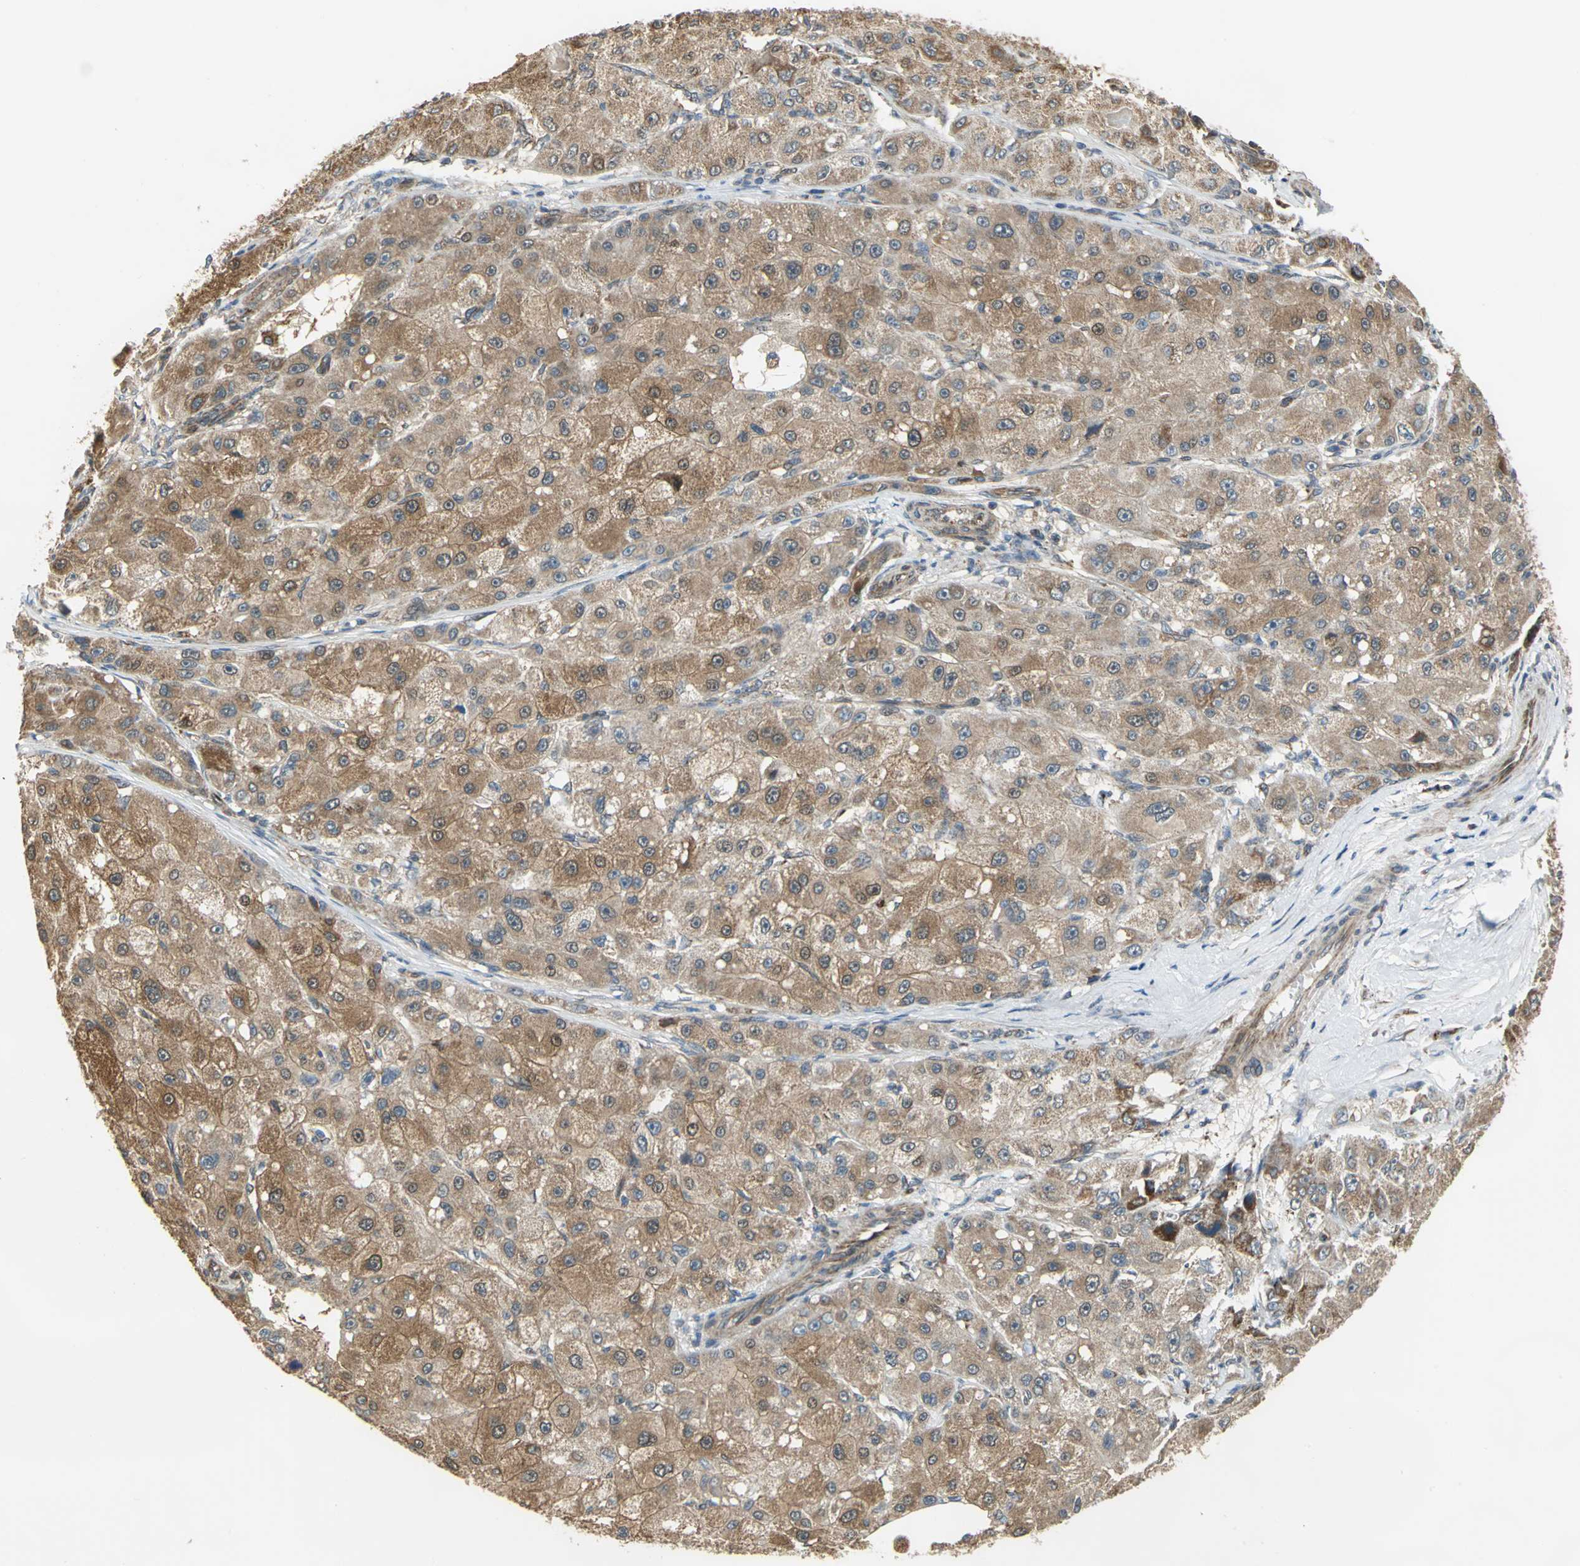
{"staining": {"intensity": "moderate", "quantity": ">75%", "location": "cytoplasmic/membranous"}, "tissue": "liver cancer", "cell_type": "Tumor cells", "image_type": "cancer", "snomed": [{"axis": "morphology", "description": "Carcinoma, Hepatocellular, NOS"}, {"axis": "topography", "description": "Liver"}], "caption": "Liver cancer (hepatocellular carcinoma) was stained to show a protein in brown. There is medium levels of moderate cytoplasmic/membranous staining in approximately >75% of tumor cells.", "gene": "MRPS22", "patient": {"sex": "male", "age": 80}}